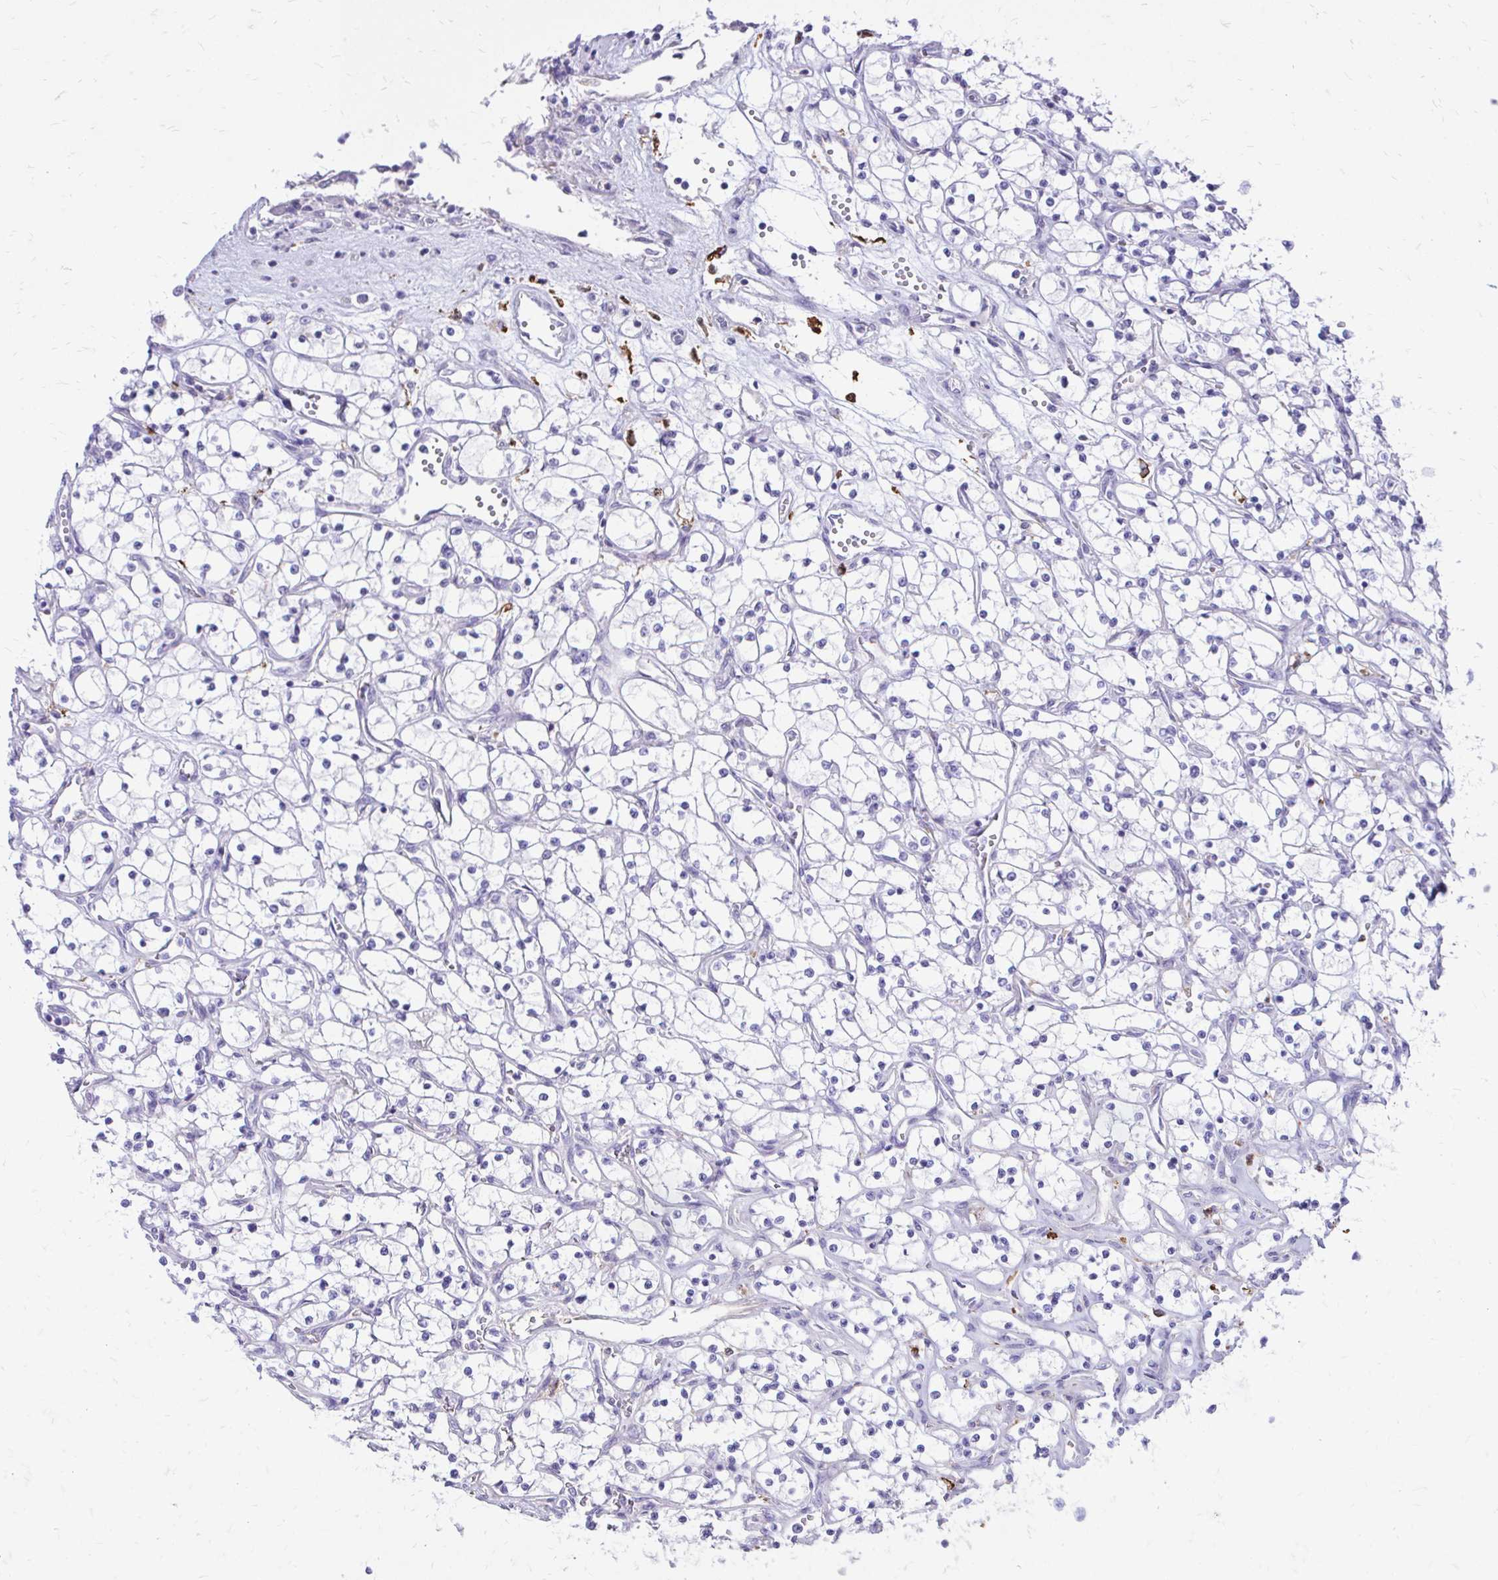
{"staining": {"intensity": "negative", "quantity": "none", "location": "none"}, "tissue": "renal cancer", "cell_type": "Tumor cells", "image_type": "cancer", "snomed": [{"axis": "morphology", "description": "Adenocarcinoma, NOS"}, {"axis": "topography", "description": "Kidney"}], "caption": "DAB immunohistochemical staining of renal cancer exhibits no significant staining in tumor cells. The staining was performed using DAB to visualize the protein expression in brown, while the nuclei were stained in blue with hematoxylin (Magnification: 20x).", "gene": "SIGLEC11", "patient": {"sex": "female", "age": 69}}